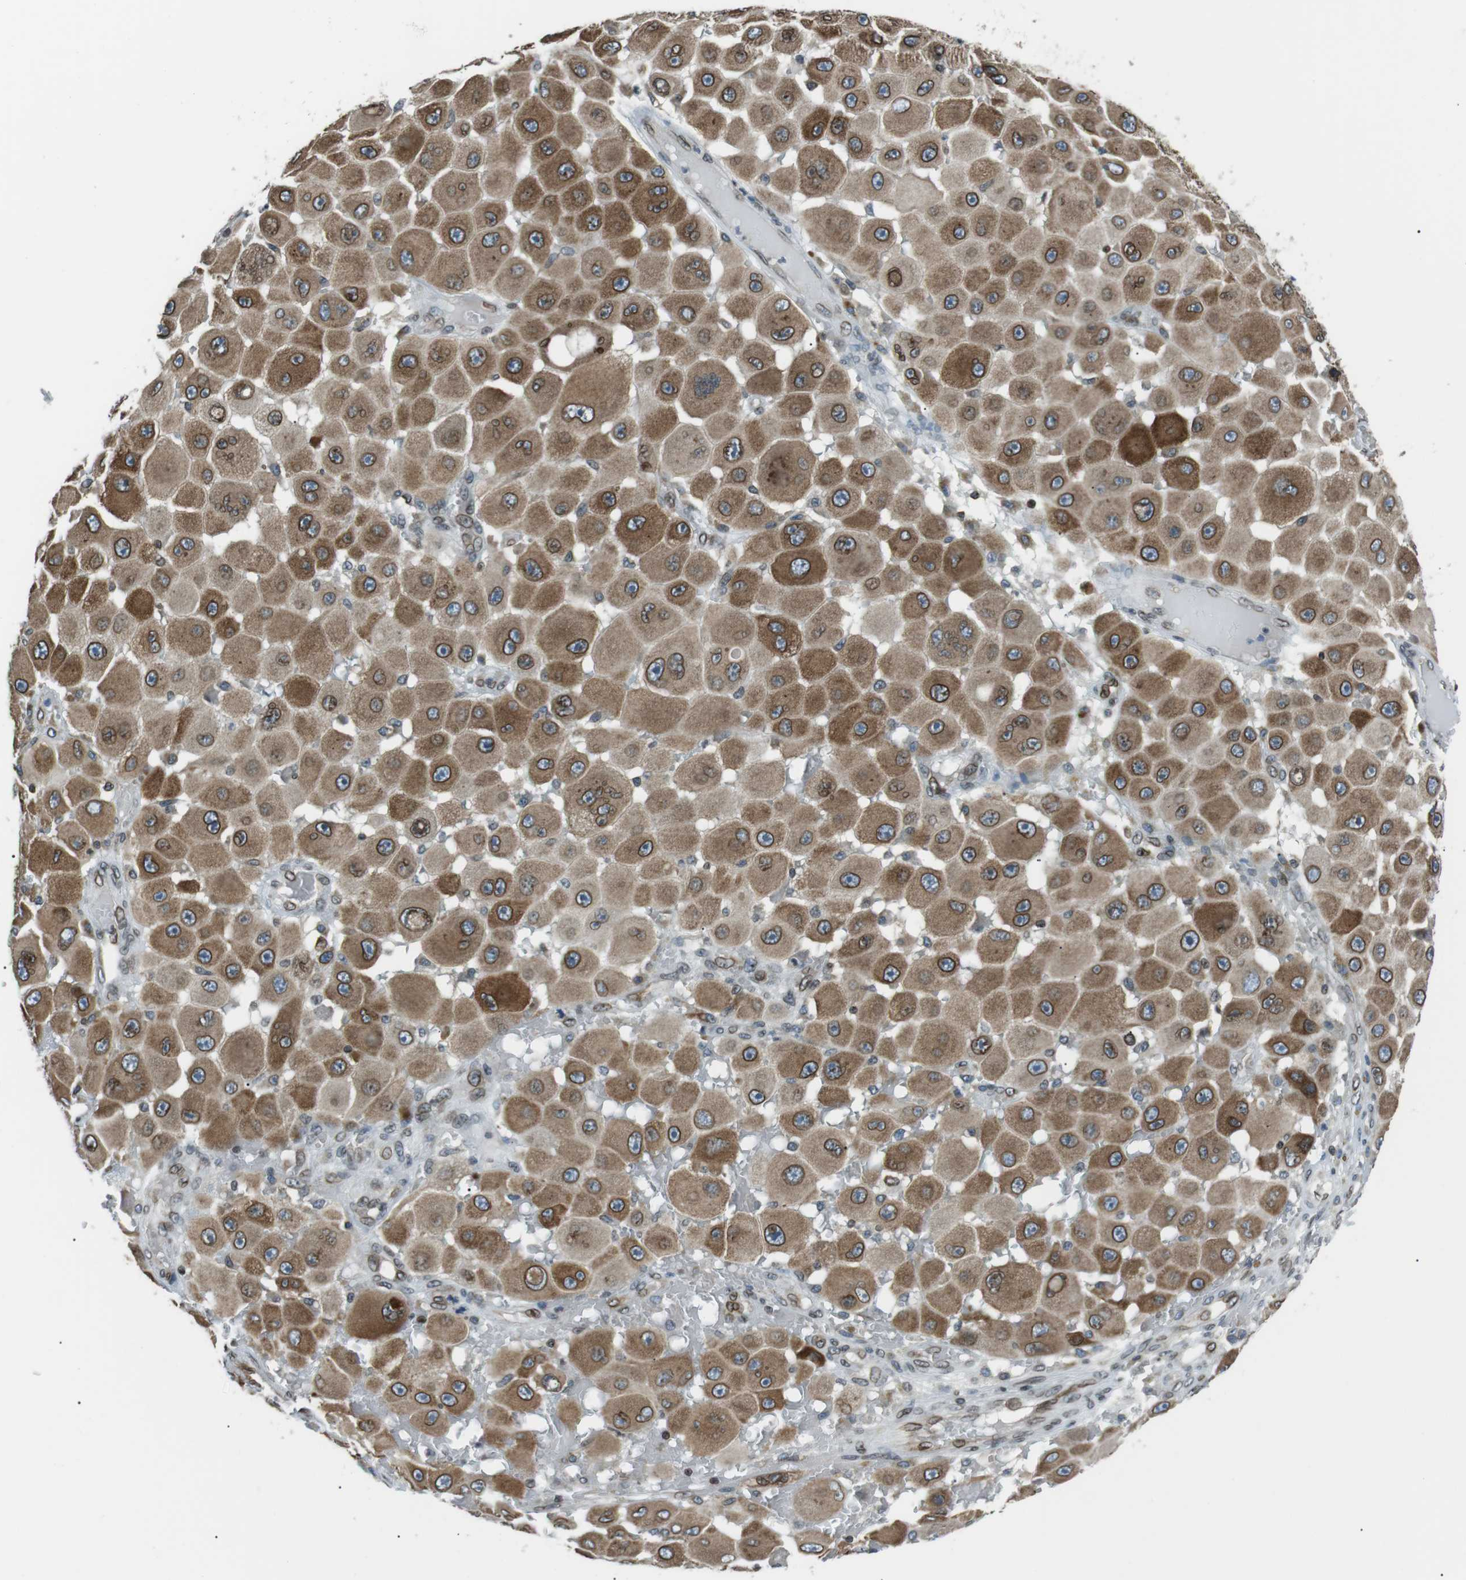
{"staining": {"intensity": "moderate", "quantity": ">75%", "location": "cytoplasmic/membranous,nuclear"}, "tissue": "melanoma", "cell_type": "Tumor cells", "image_type": "cancer", "snomed": [{"axis": "morphology", "description": "Malignant melanoma, NOS"}, {"axis": "topography", "description": "Skin"}], "caption": "The immunohistochemical stain shows moderate cytoplasmic/membranous and nuclear staining in tumor cells of malignant melanoma tissue. (Brightfield microscopy of DAB IHC at high magnification).", "gene": "TMX4", "patient": {"sex": "female", "age": 81}}